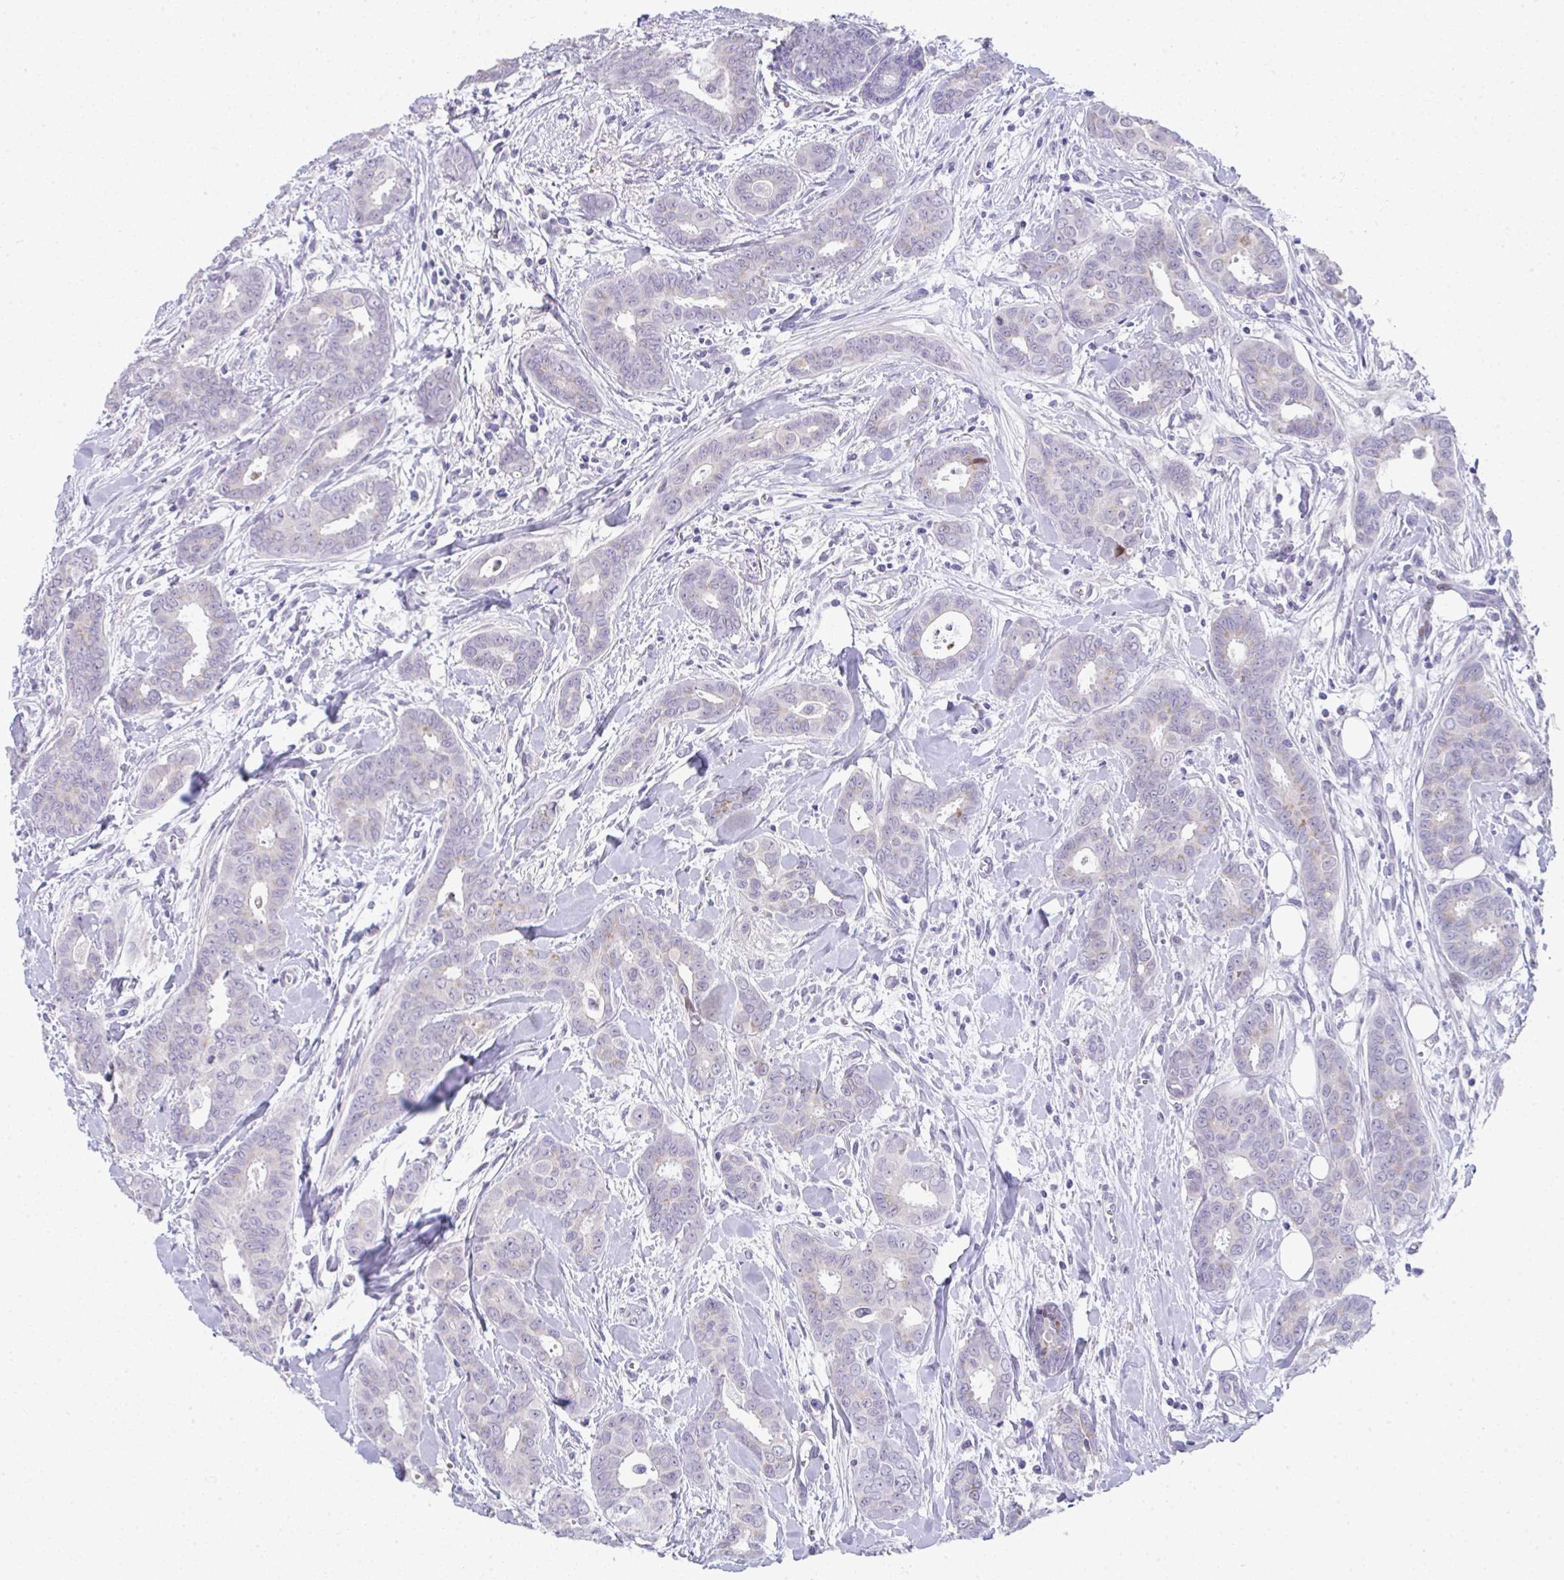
{"staining": {"intensity": "negative", "quantity": "none", "location": "none"}, "tissue": "breast cancer", "cell_type": "Tumor cells", "image_type": "cancer", "snomed": [{"axis": "morphology", "description": "Duct carcinoma"}, {"axis": "topography", "description": "Breast"}], "caption": "This is a micrograph of immunohistochemistry staining of breast intraductal carcinoma, which shows no expression in tumor cells. Nuclei are stained in blue.", "gene": "GALNT16", "patient": {"sex": "female", "age": 45}}